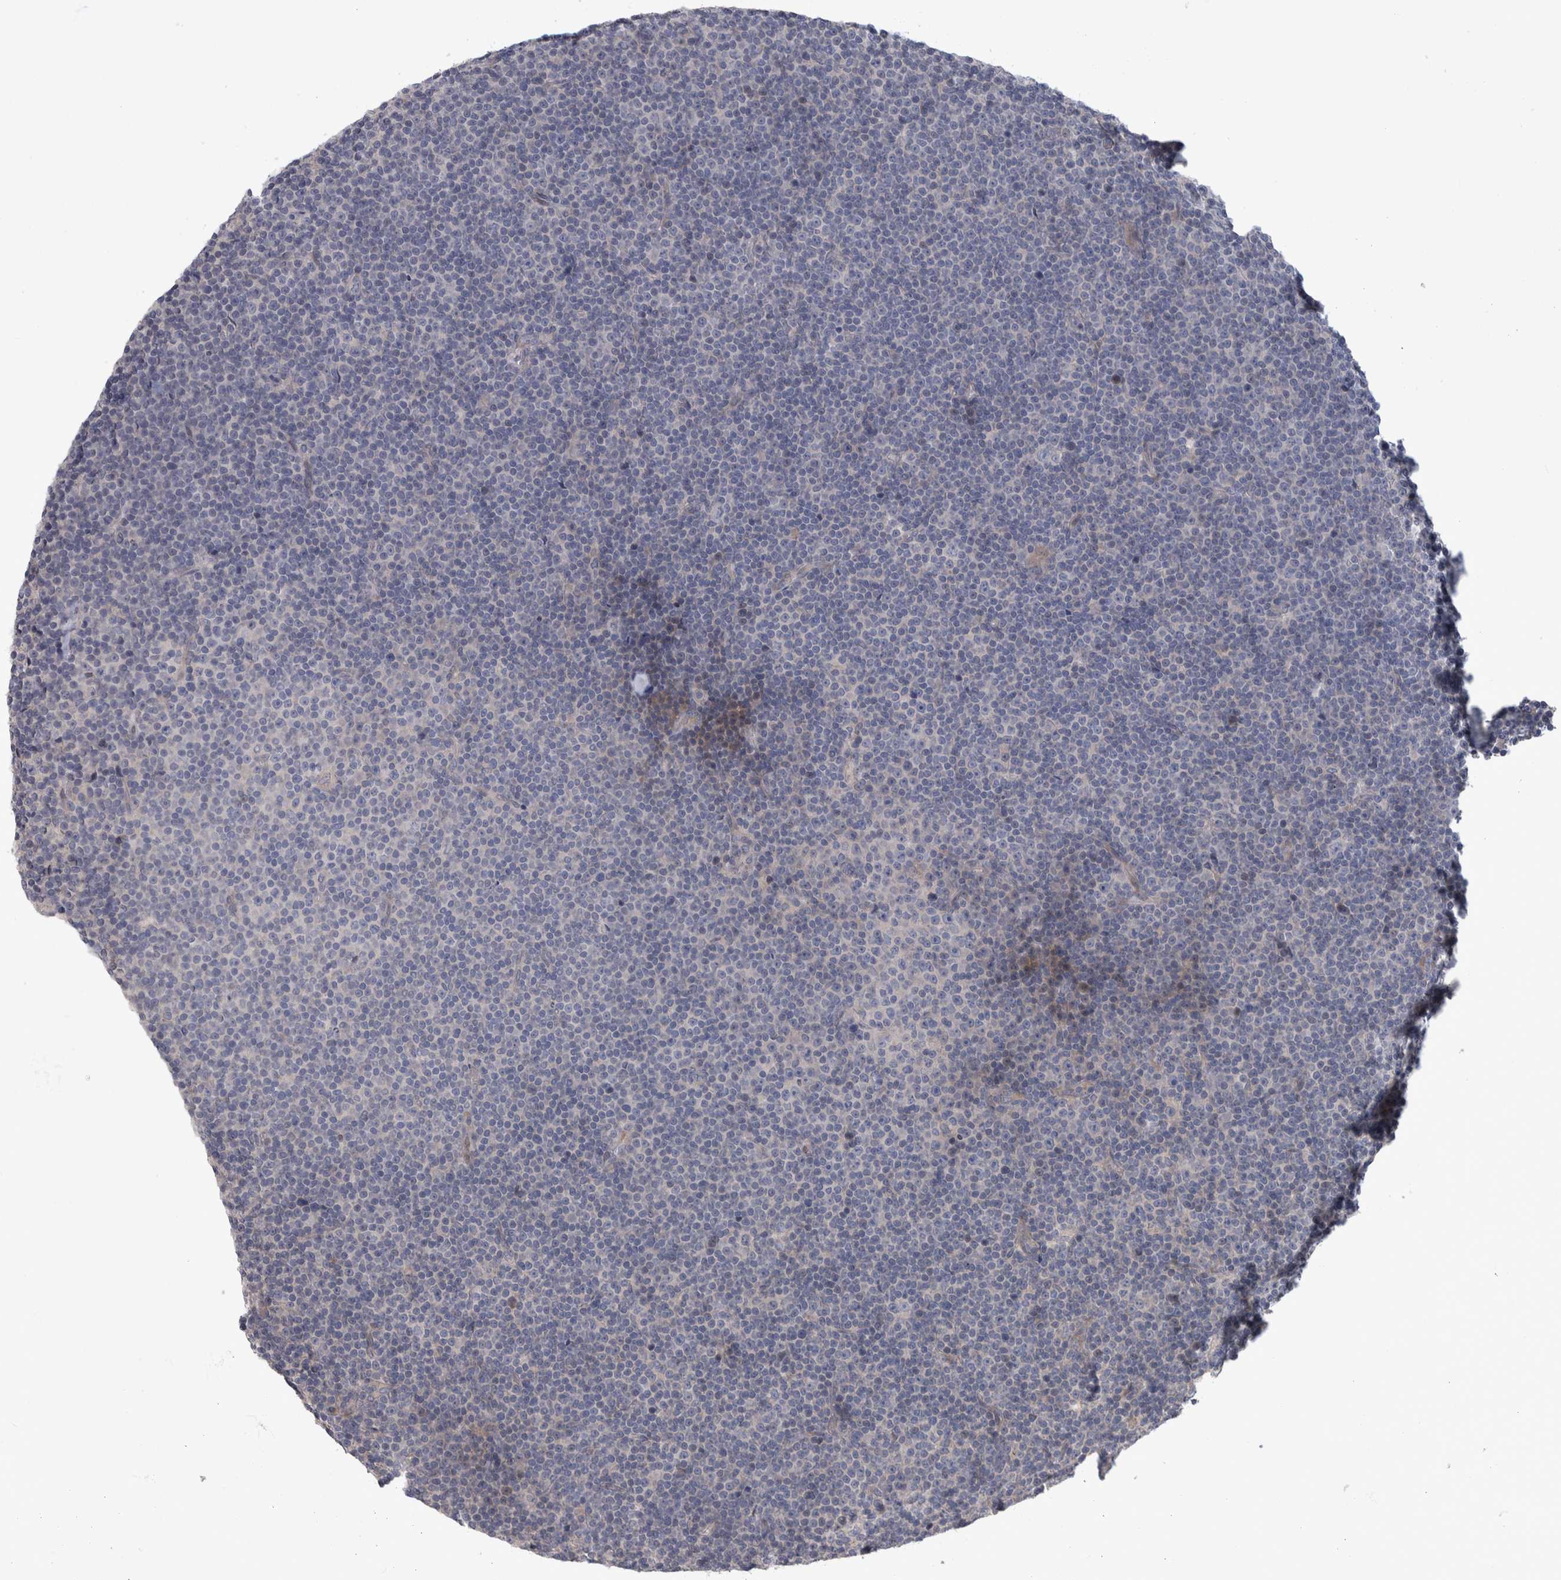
{"staining": {"intensity": "negative", "quantity": "none", "location": "none"}, "tissue": "lymphoma", "cell_type": "Tumor cells", "image_type": "cancer", "snomed": [{"axis": "morphology", "description": "Malignant lymphoma, non-Hodgkin's type, Low grade"}, {"axis": "topography", "description": "Lymph node"}], "caption": "Lymphoma was stained to show a protein in brown. There is no significant expression in tumor cells.", "gene": "IBTK", "patient": {"sex": "female", "age": 67}}